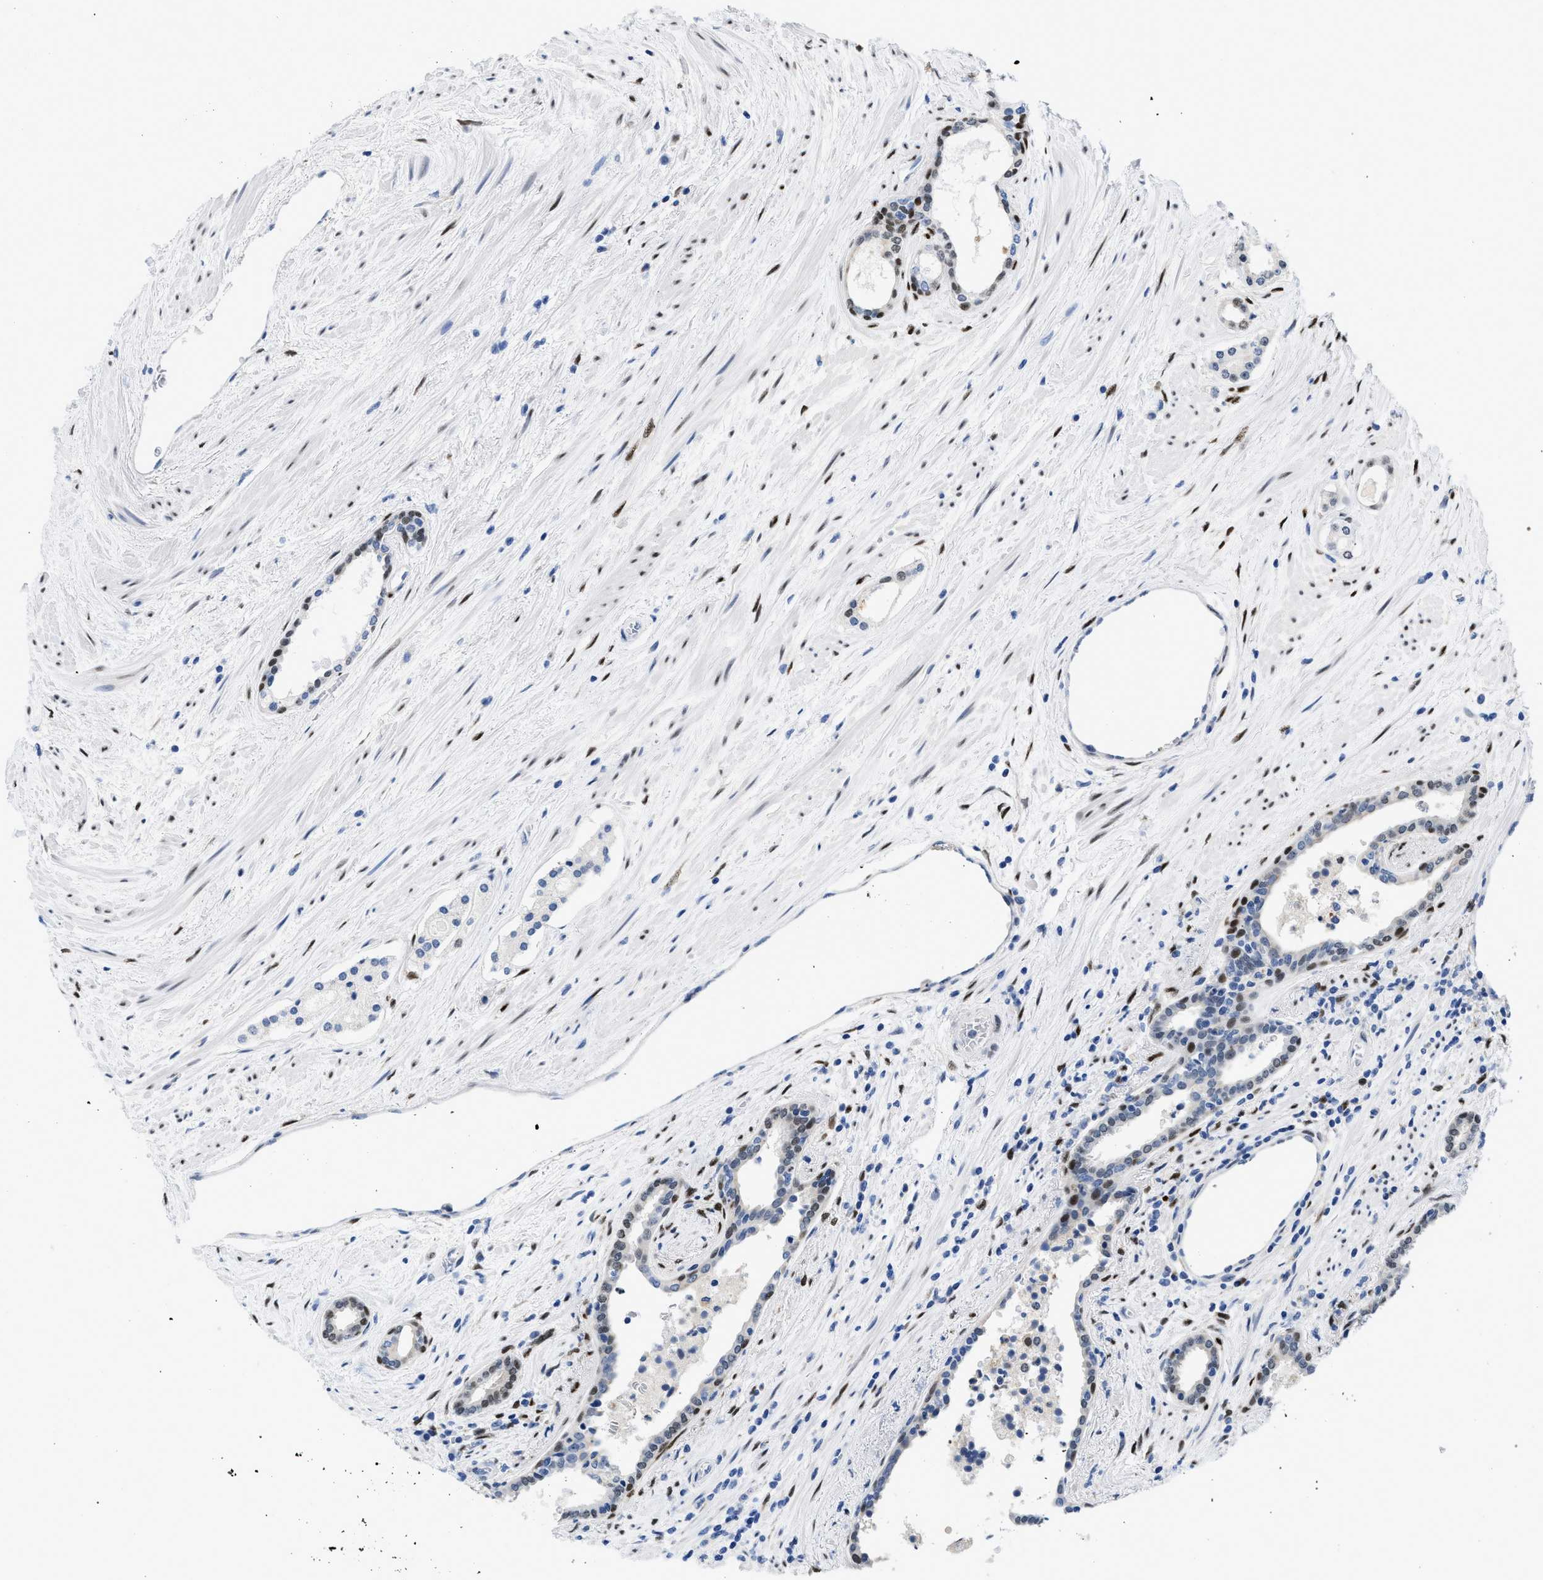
{"staining": {"intensity": "moderate", "quantity": ">75%", "location": "nuclear"}, "tissue": "prostate cancer", "cell_type": "Tumor cells", "image_type": "cancer", "snomed": [{"axis": "morphology", "description": "Adenocarcinoma, High grade"}, {"axis": "topography", "description": "Prostate"}], "caption": "About >75% of tumor cells in human prostate cancer (adenocarcinoma (high-grade)) show moderate nuclear protein positivity as visualized by brown immunohistochemical staining.", "gene": "NFIX", "patient": {"sex": "male", "age": 71}}